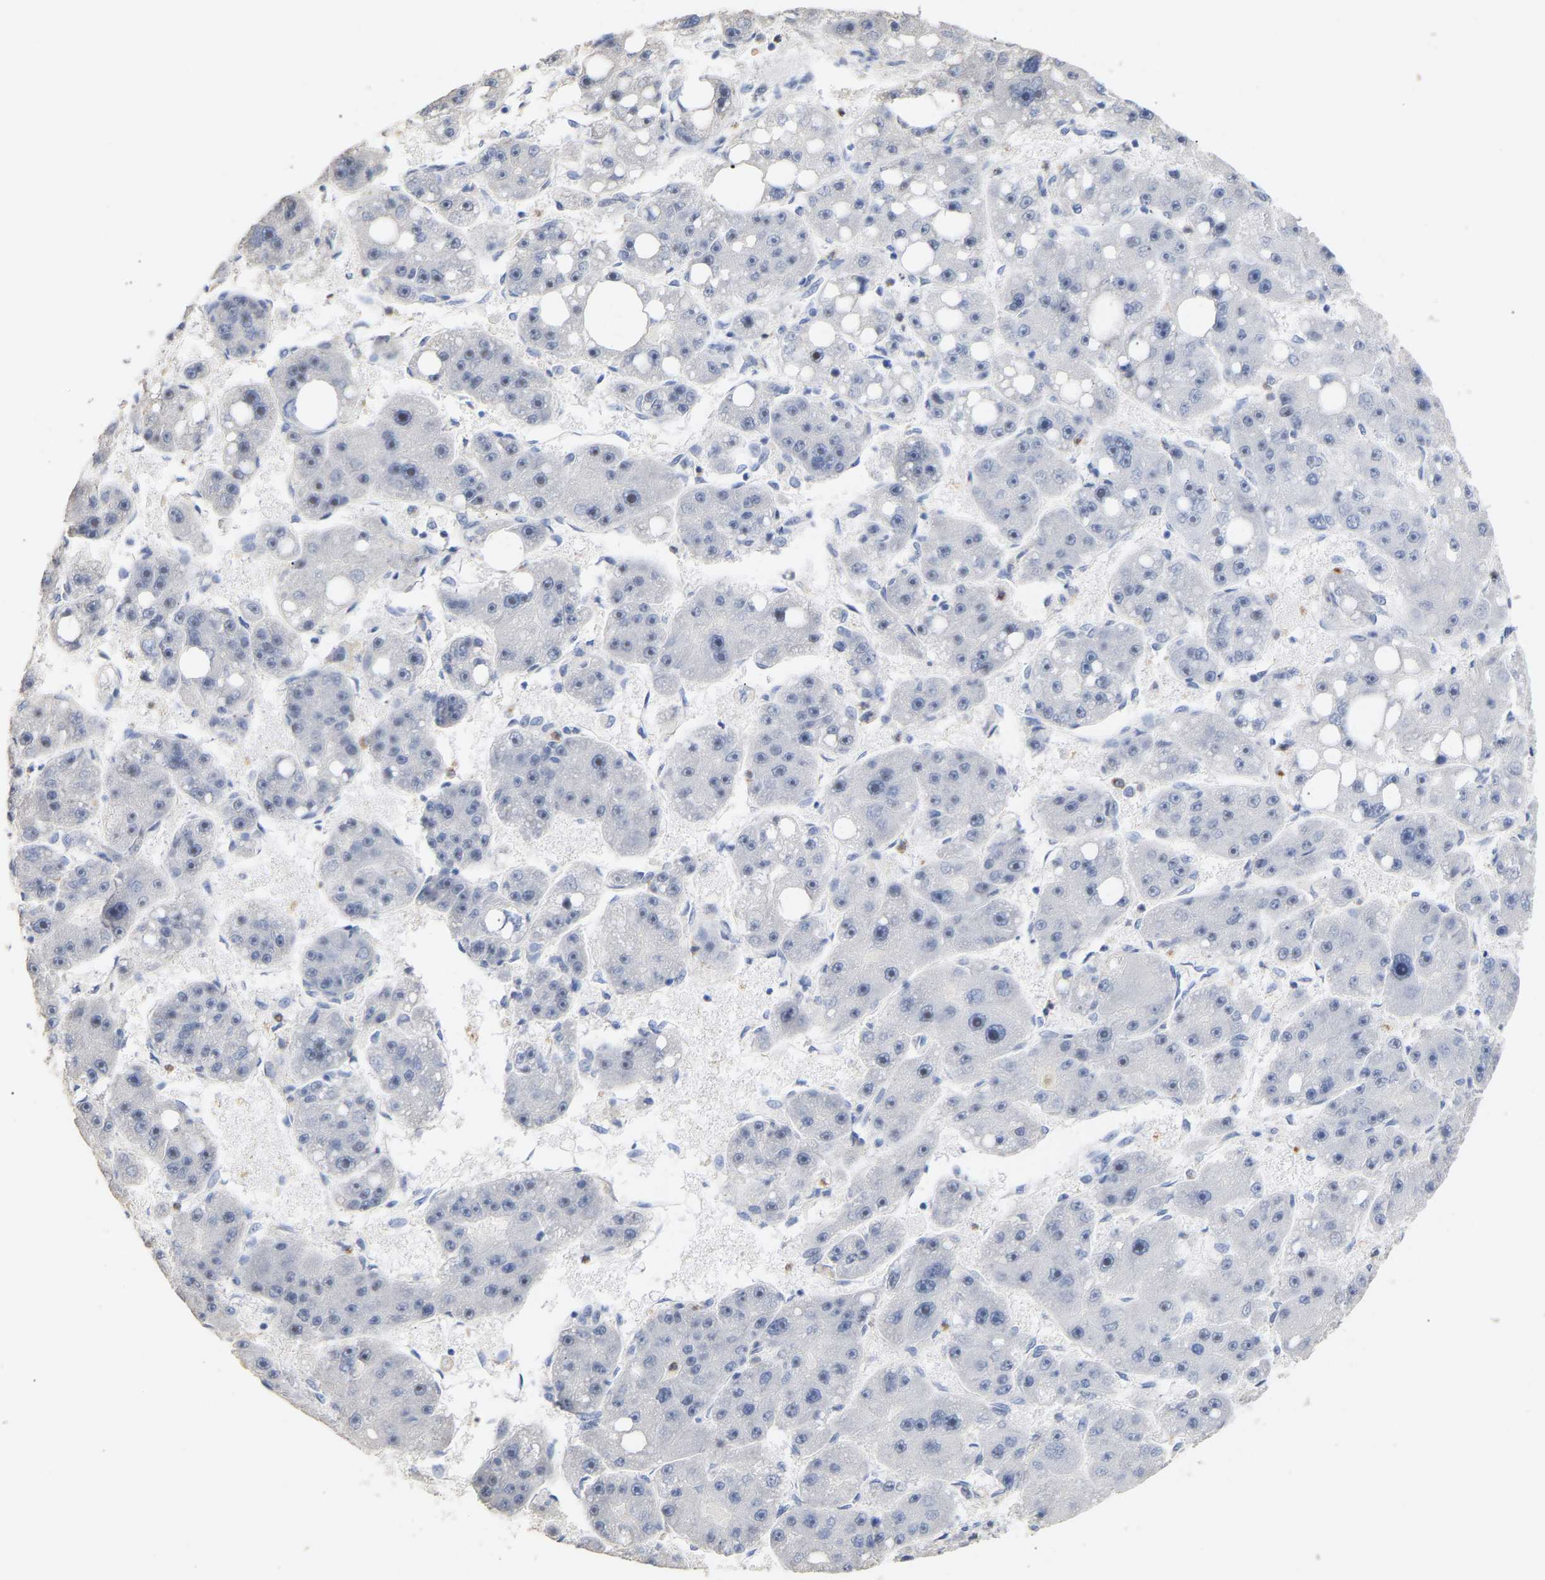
{"staining": {"intensity": "negative", "quantity": "none", "location": "none"}, "tissue": "liver cancer", "cell_type": "Tumor cells", "image_type": "cancer", "snomed": [{"axis": "morphology", "description": "Carcinoma, Hepatocellular, NOS"}, {"axis": "topography", "description": "Liver"}], "caption": "Hepatocellular carcinoma (liver) was stained to show a protein in brown. There is no significant expression in tumor cells. (Stains: DAB (3,3'-diaminobenzidine) IHC with hematoxylin counter stain, Microscopy: brightfield microscopy at high magnification).", "gene": "AMPH", "patient": {"sex": "female", "age": 61}}